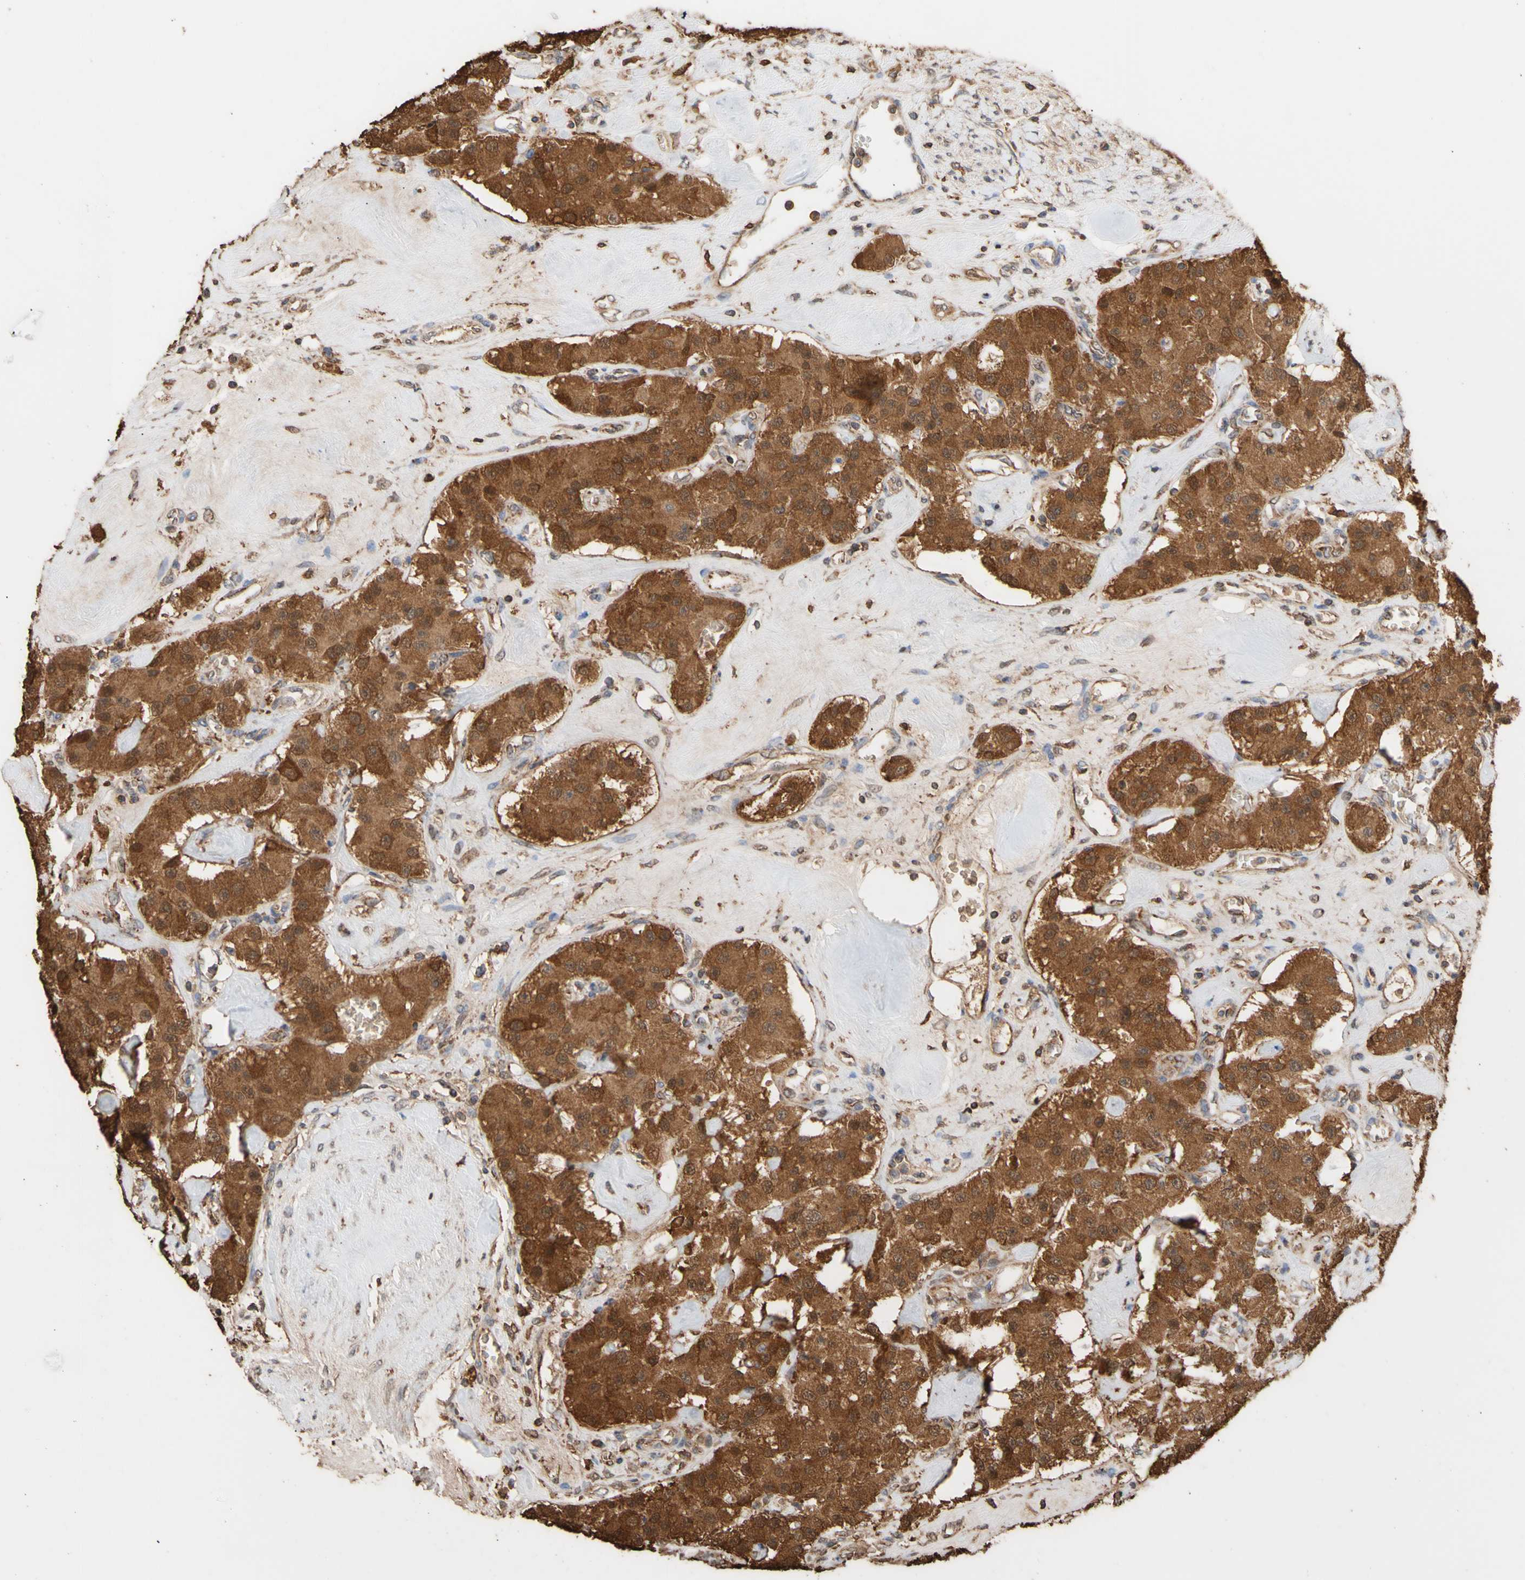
{"staining": {"intensity": "strong", "quantity": ">75%", "location": "cytoplasmic/membranous"}, "tissue": "carcinoid", "cell_type": "Tumor cells", "image_type": "cancer", "snomed": [{"axis": "morphology", "description": "Carcinoid, malignant, NOS"}, {"axis": "topography", "description": "Pancreas"}], "caption": "Carcinoid was stained to show a protein in brown. There is high levels of strong cytoplasmic/membranous positivity in approximately >75% of tumor cells. Ihc stains the protein in brown and the nuclei are stained blue.", "gene": "ALDH9A1", "patient": {"sex": "male", "age": 41}}